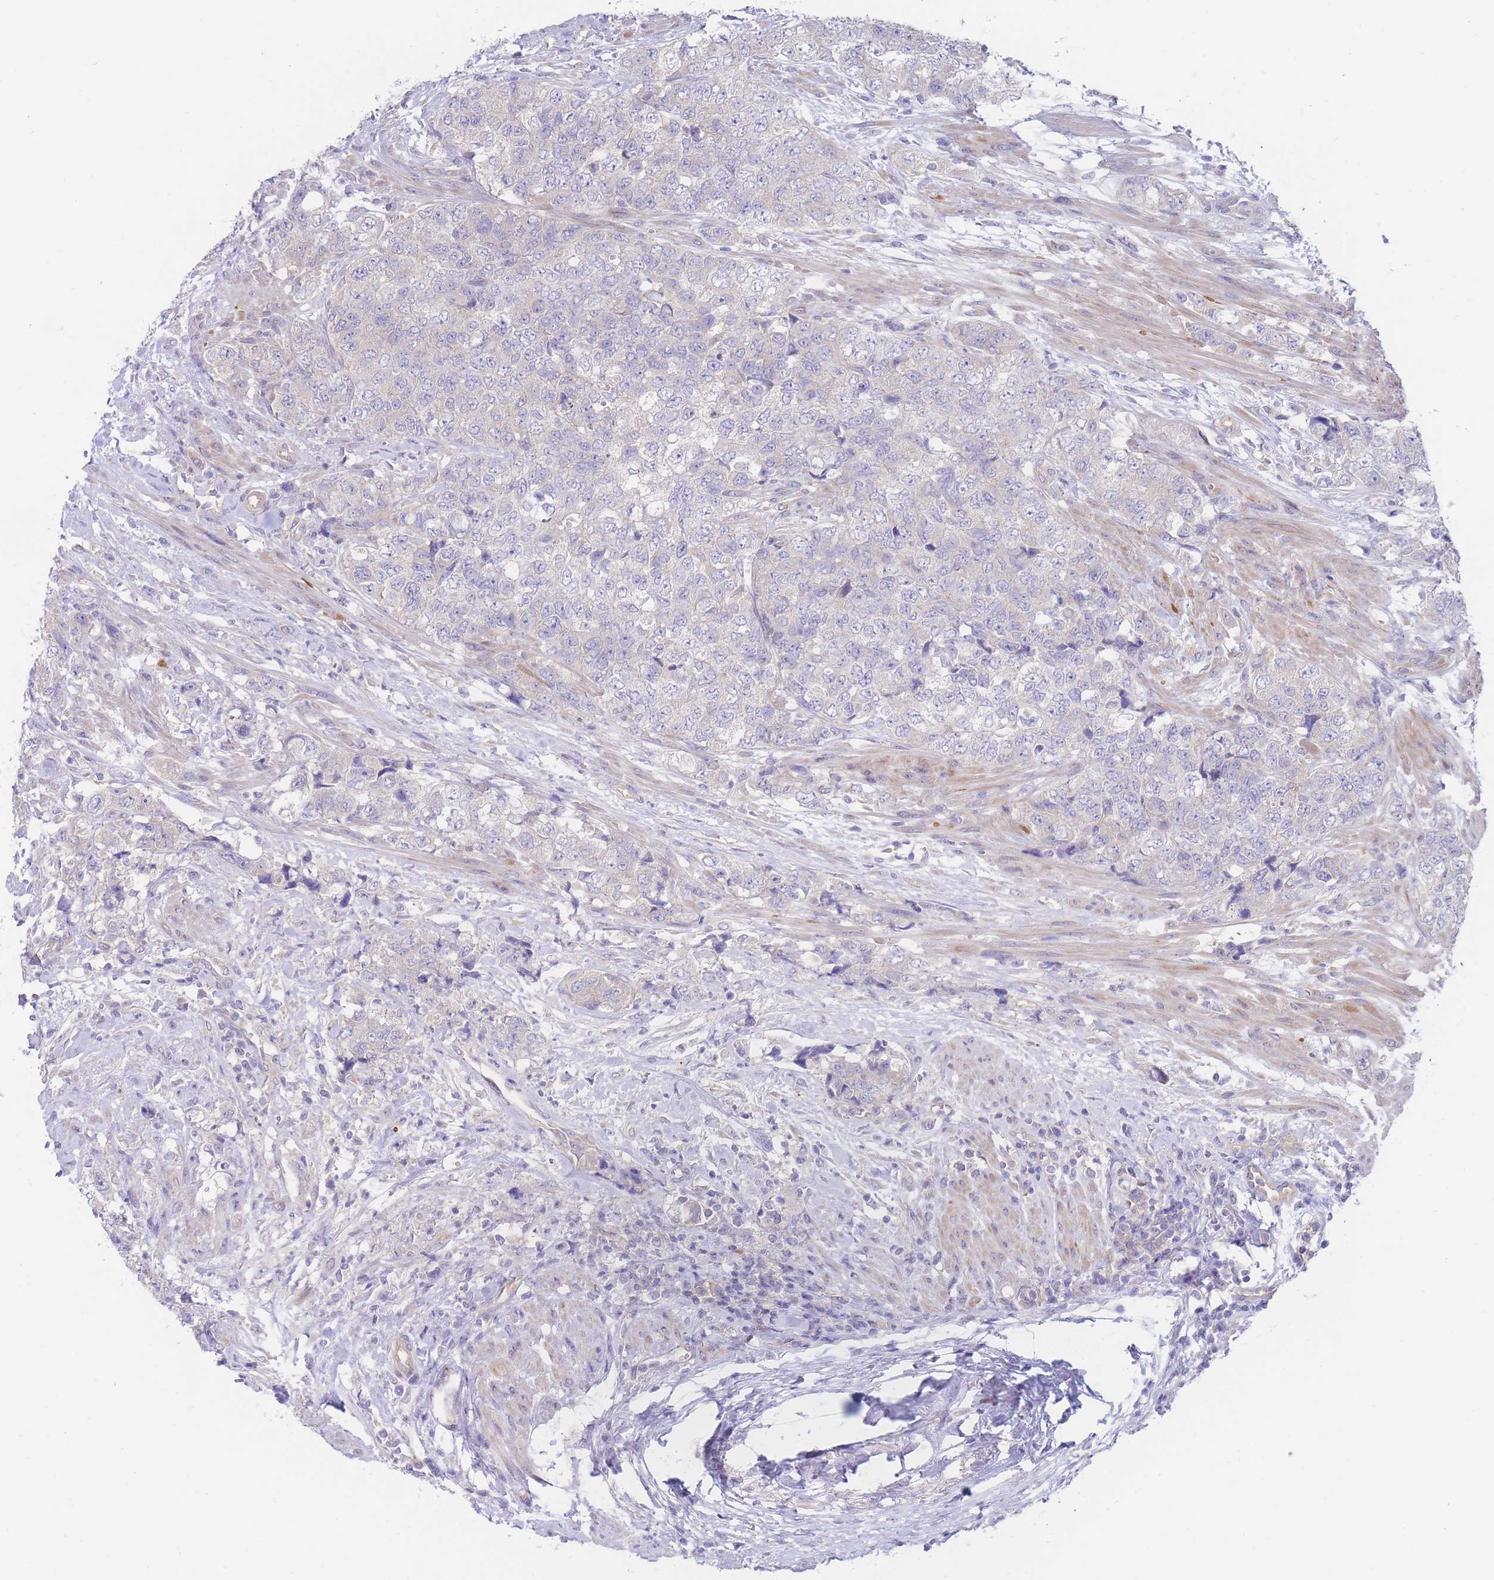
{"staining": {"intensity": "negative", "quantity": "none", "location": "none"}, "tissue": "urothelial cancer", "cell_type": "Tumor cells", "image_type": "cancer", "snomed": [{"axis": "morphology", "description": "Urothelial carcinoma, High grade"}, {"axis": "topography", "description": "Urinary bladder"}], "caption": "High power microscopy histopathology image of an immunohistochemistry micrograph of urothelial cancer, revealing no significant positivity in tumor cells.", "gene": "ZNF281", "patient": {"sex": "female", "age": 78}}